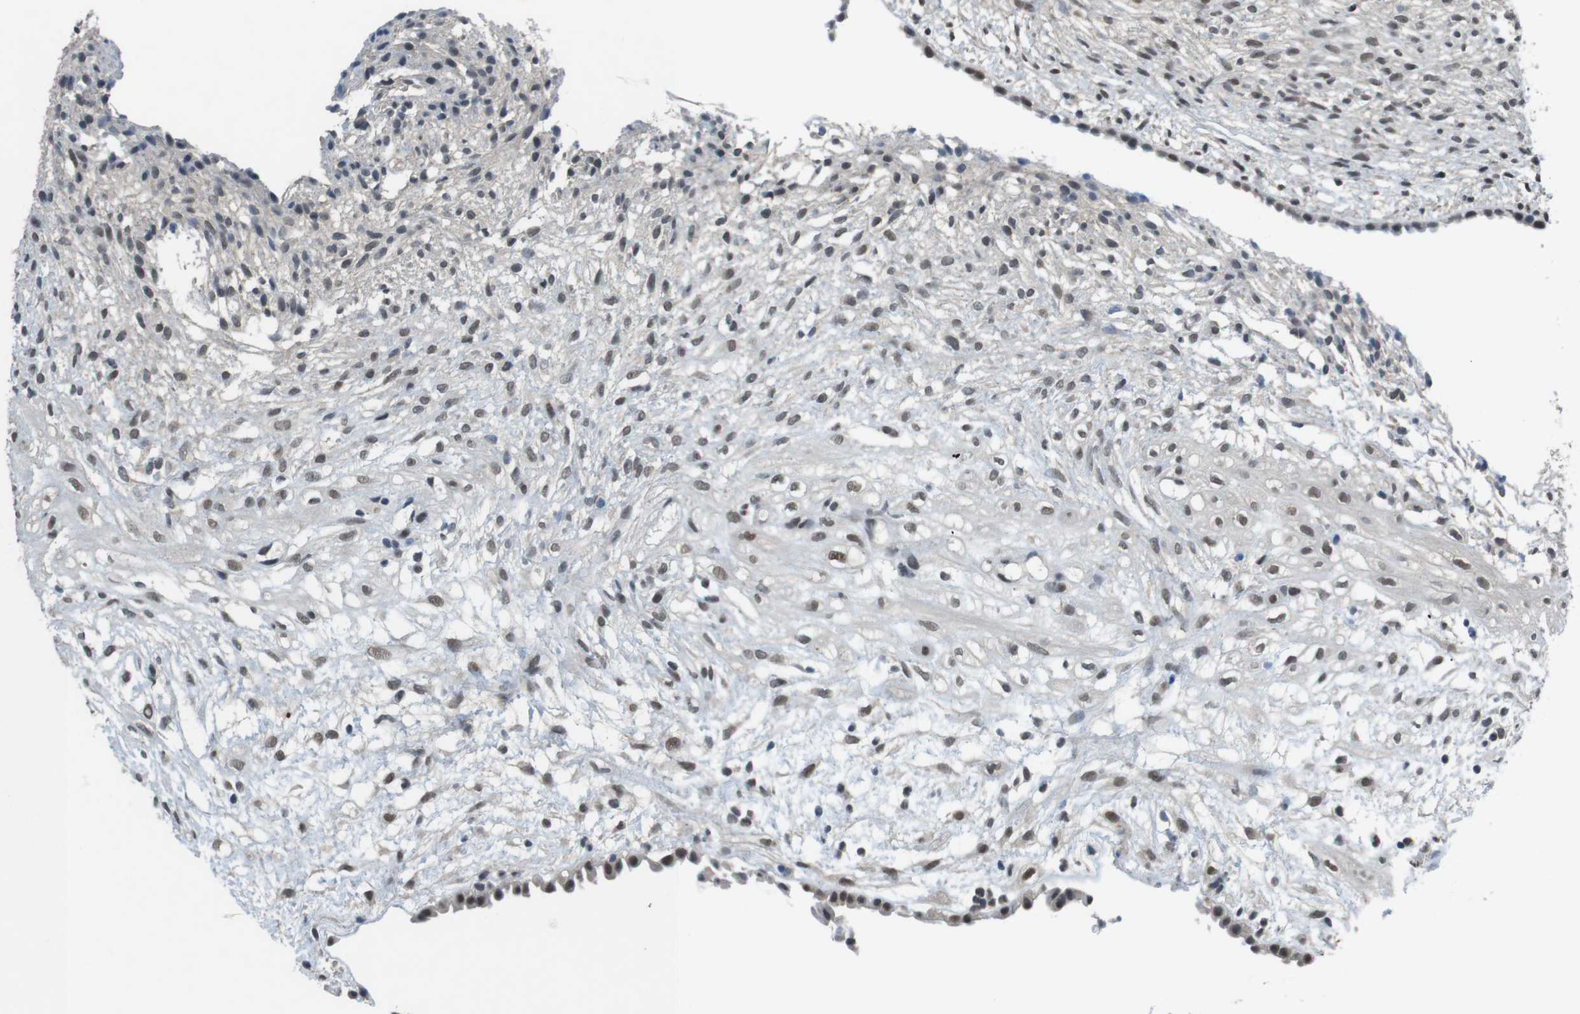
{"staining": {"intensity": "moderate", "quantity": ">75%", "location": "cytoplasmic/membranous,nuclear"}, "tissue": "ovary", "cell_type": "Follicle cells", "image_type": "normal", "snomed": [{"axis": "morphology", "description": "Normal tissue, NOS"}, {"axis": "morphology", "description": "Cyst, NOS"}, {"axis": "topography", "description": "Ovary"}], "caption": "A brown stain labels moderate cytoplasmic/membranous,nuclear staining of a protein in follicle cells of benign ovary. The protein of interest is shown in brown color, while the nuclei are stained blue.", "gene": "USP7", "patient": {"sex": "female", "age": 18}}